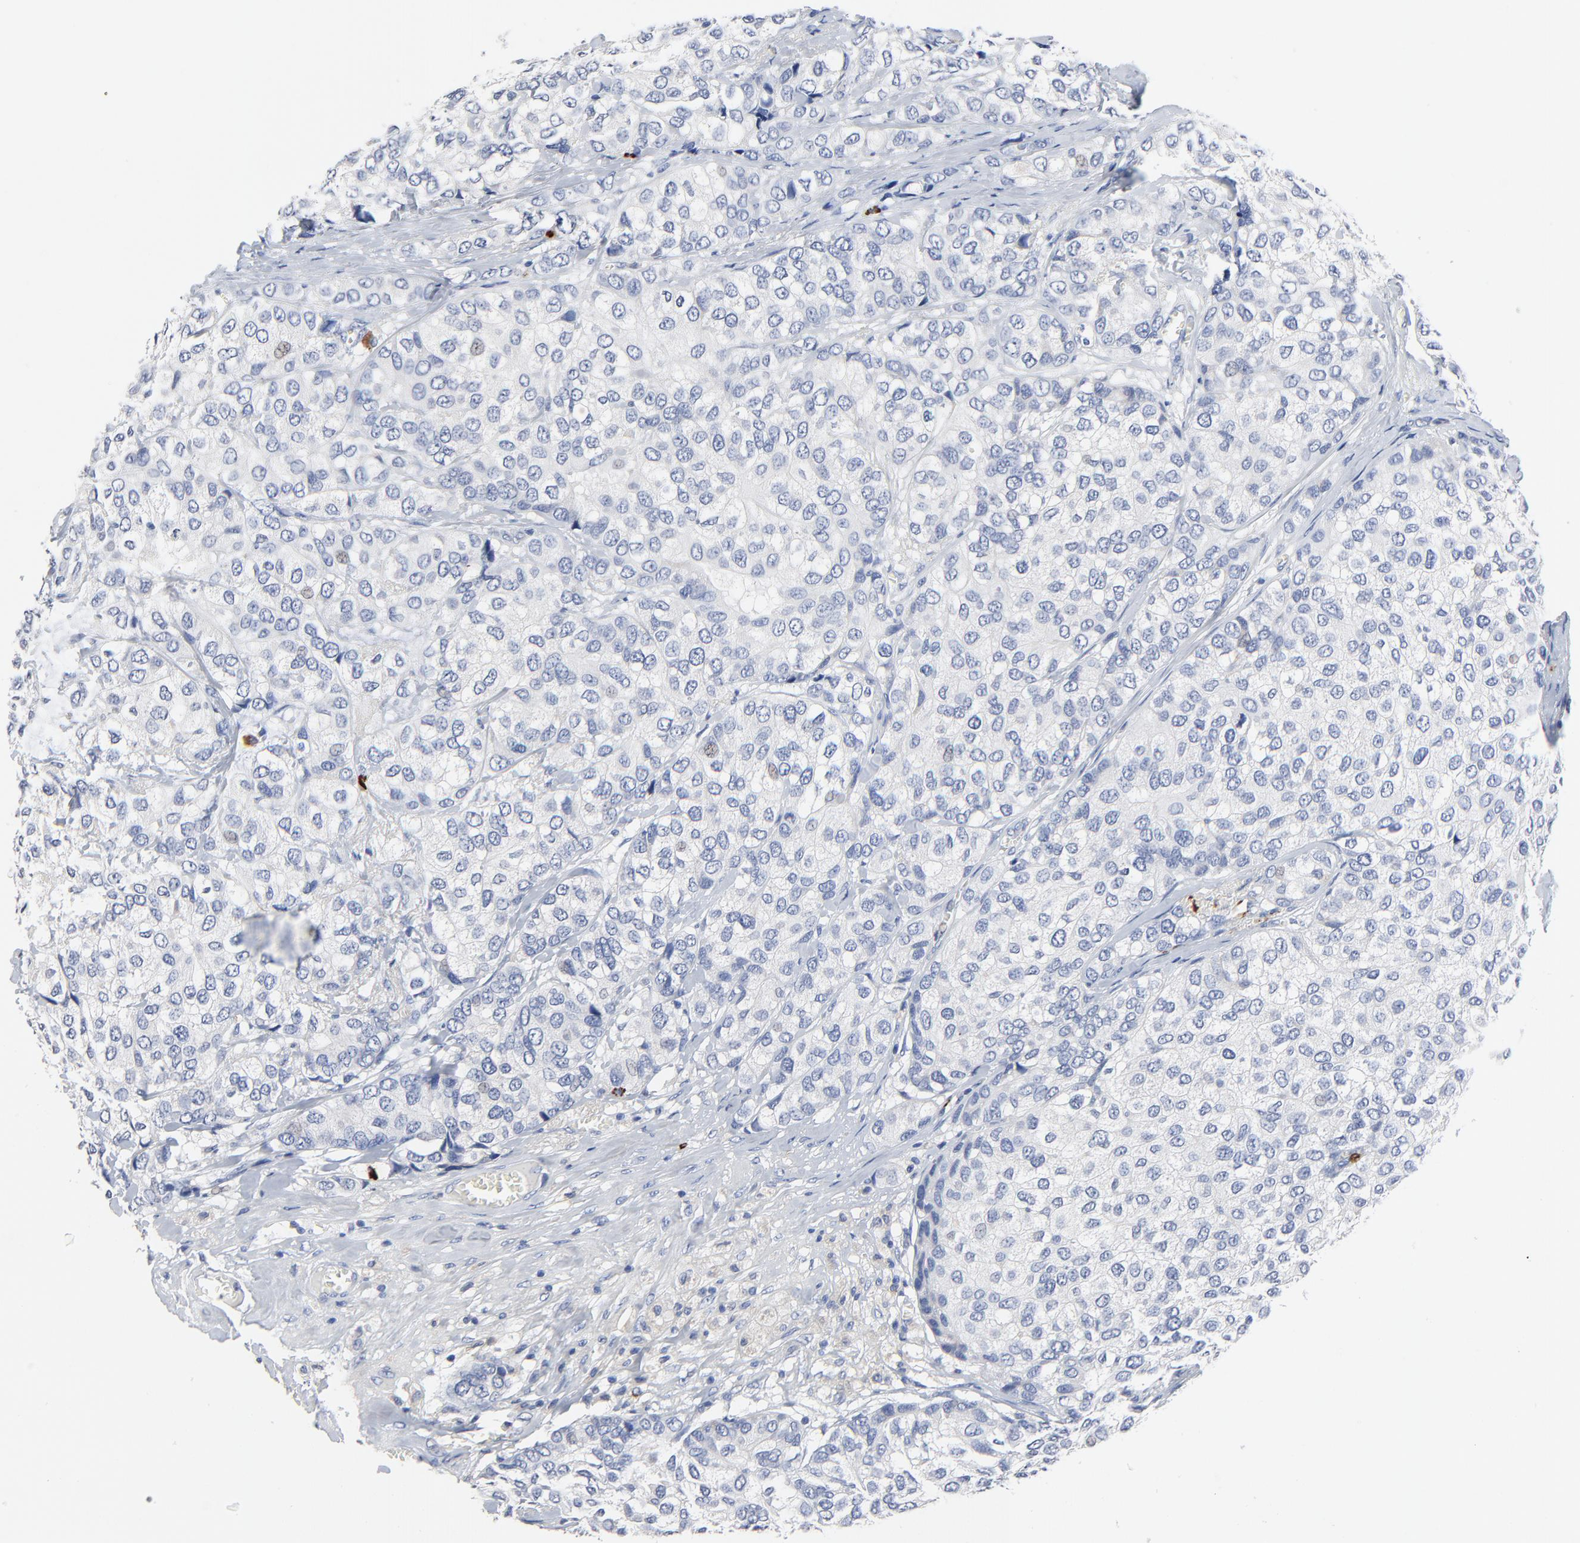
{"staining": {"intensity": "negative", "quantity": "none", "location": "none"}, "tissue": "breast cancer", "cell_type": "Tumor cells", "image_type": "cancer", "snomed": [{"axis": "morphology", "description": "Duct carcinoma"}, {"axis": "topography", "description": "Breast"}], "caption": "The micrograph demonstrates no significant staining in tumor cells of breast cancer (invasive ductal carcinoma).", "gene": "FBXL5", "patient": {"sex": "female", "age": 68}}